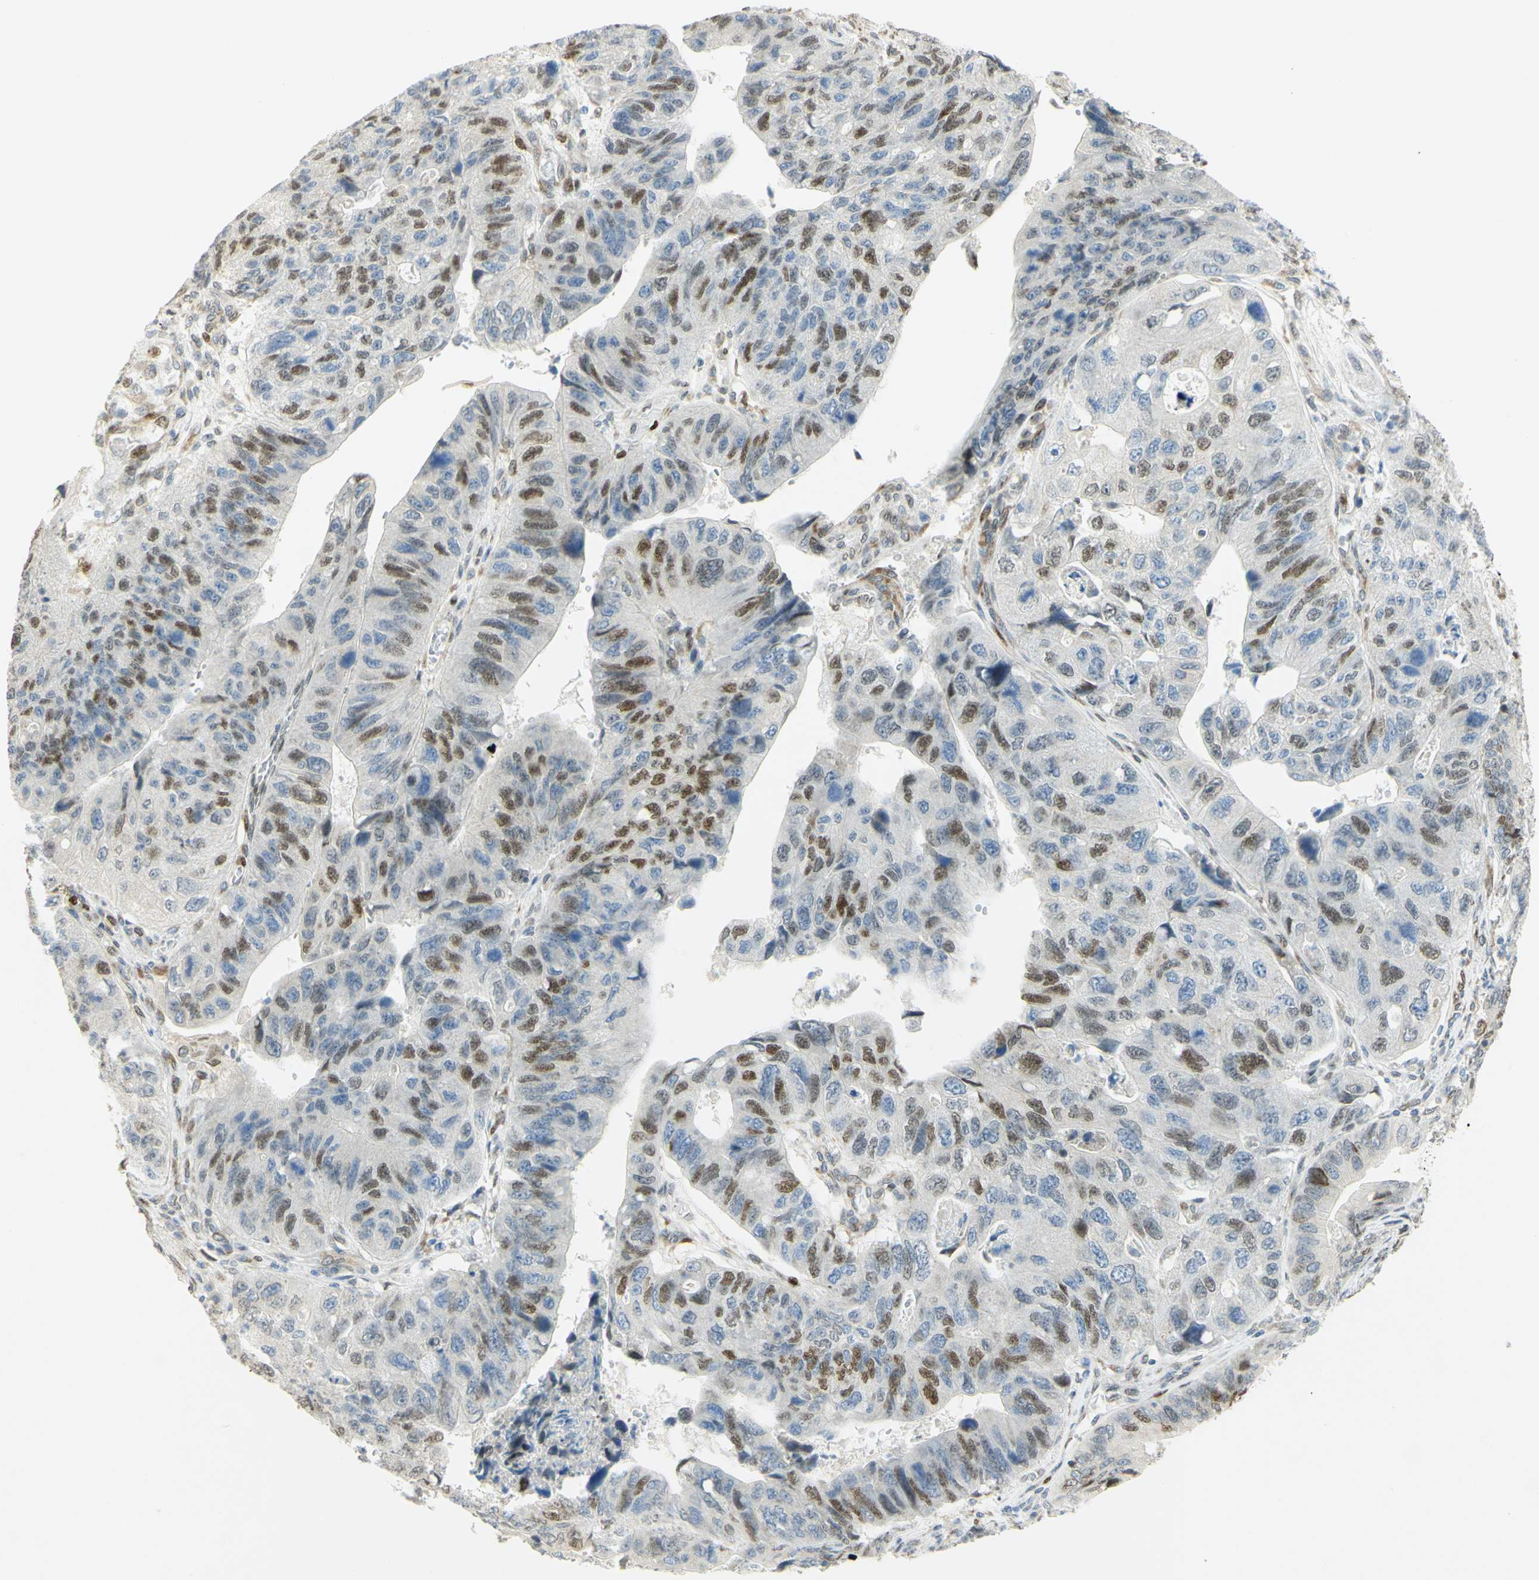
{"staining": {"intensity": "strong", "quantity": "25%-75%", "location": "nuclear"}, "tissue": "stomach cancer", "cell_type": "Tumor cells", "image_type": "cancer", "snomed": [{"axis": "morphology", "description": "Adenocarcinoma, NOS"}, {"axis": "topography", "description": "Stomach"}], "caption": "An immunohistochemistry (IHC) micrograph of neoplastic tissue is shown. Protein staining in brown highlights strong nuclear positivity in stomach cancer within tumor cells. The protein is shown in brown color, while the nuclei are stained blue.", "gene": "E2F1", "patient": {"sex": "male", "age": 59}}